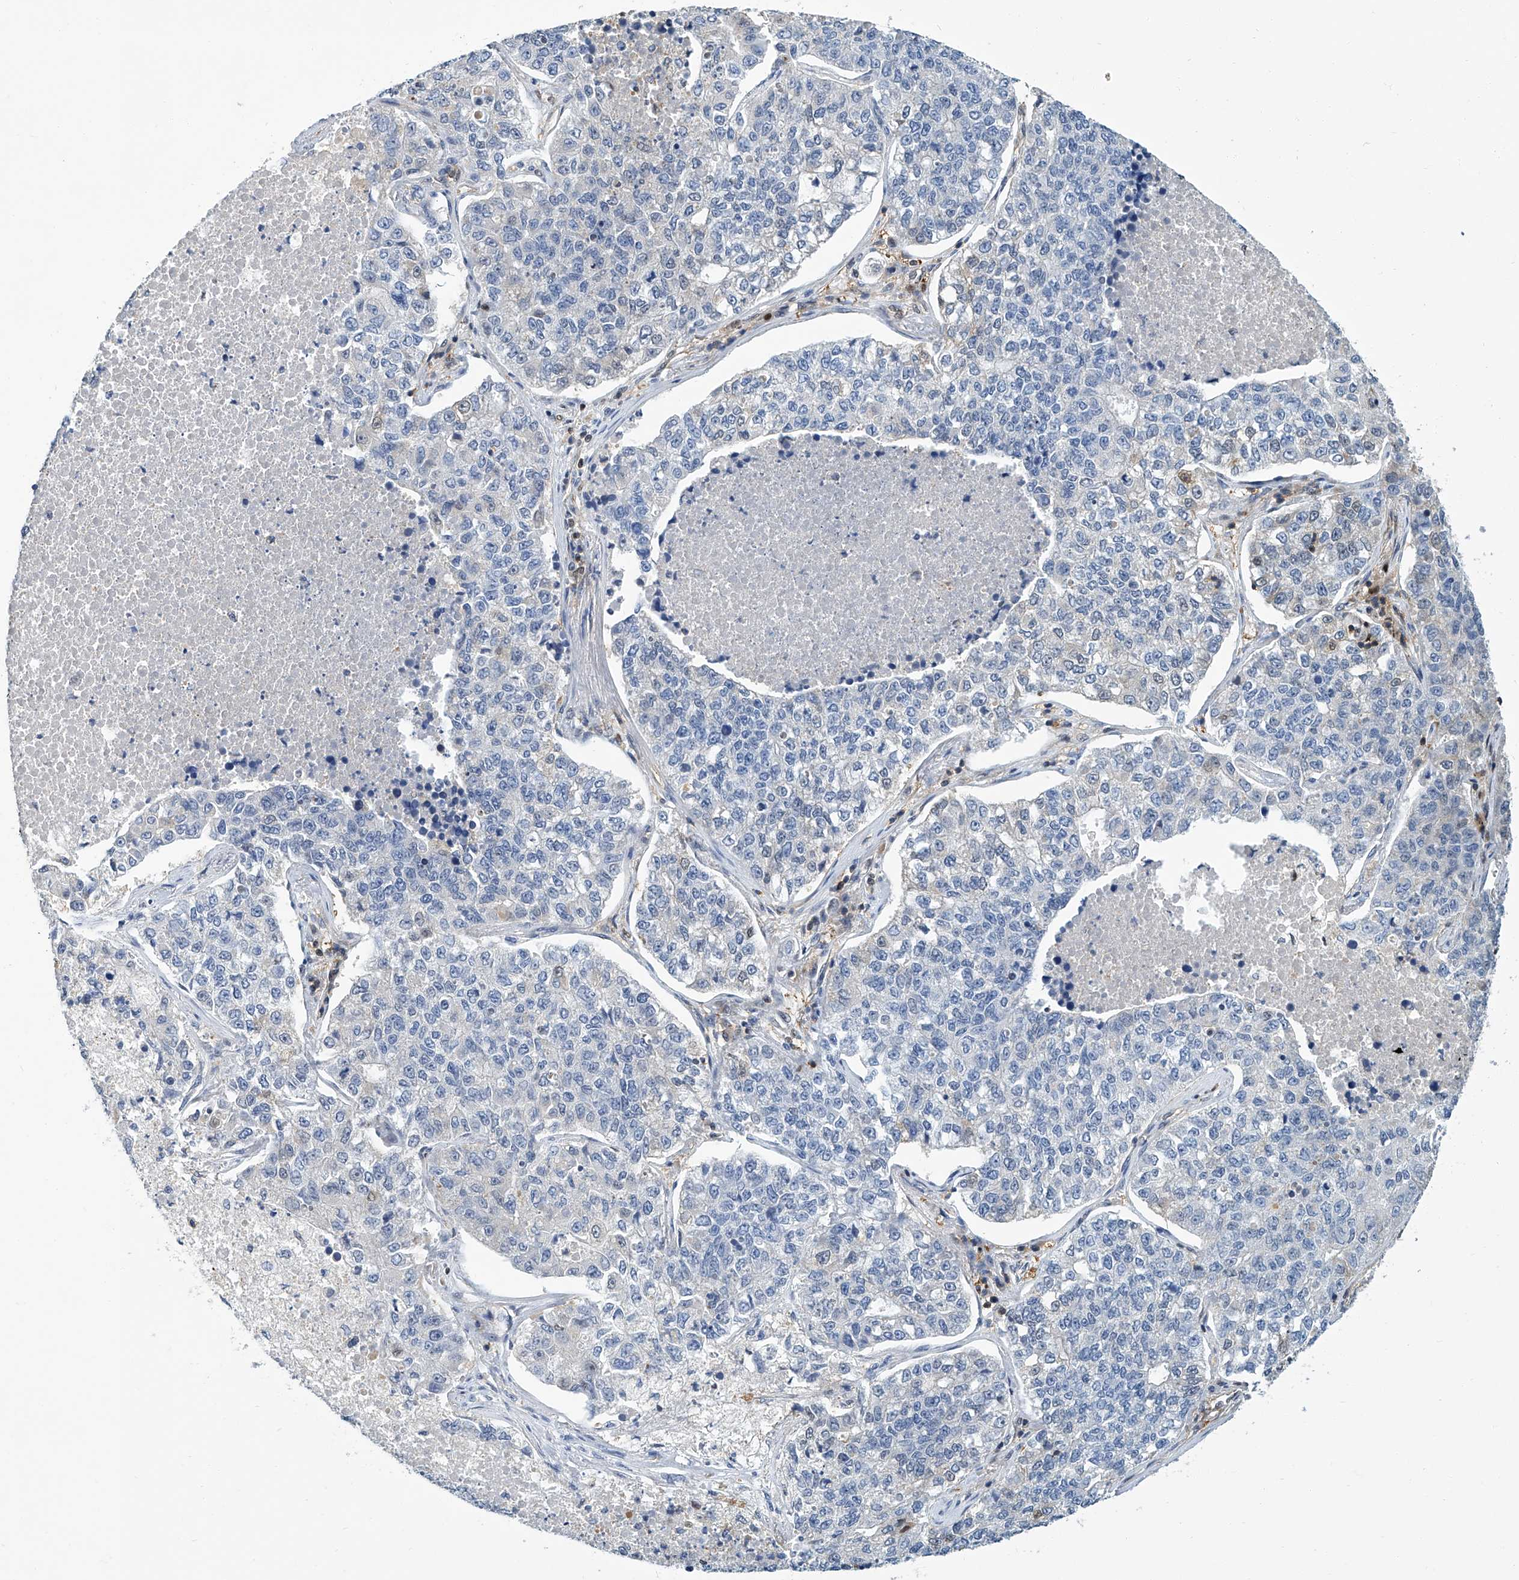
{"staining": {"intensity": "negative", "quantity": "none", "location": "none"}, "tissue": "lung cancer", "cell_type": "Tumor cells", "image_type": "cancer", "snomed": [{"axis": "morphology", "description": "Adenocarcinoma, NOS"}, {"axis": "topography", "description": "Lung"}], "caption": "Immunohistochemistry (IHC) histopathology image of neoplastic tissue: human lung cancer stained with DAB demonstrates no significant protein expression in tumor cells.", "gene": "PSMB10", "patient": {"sex": "male", "age": 49}}